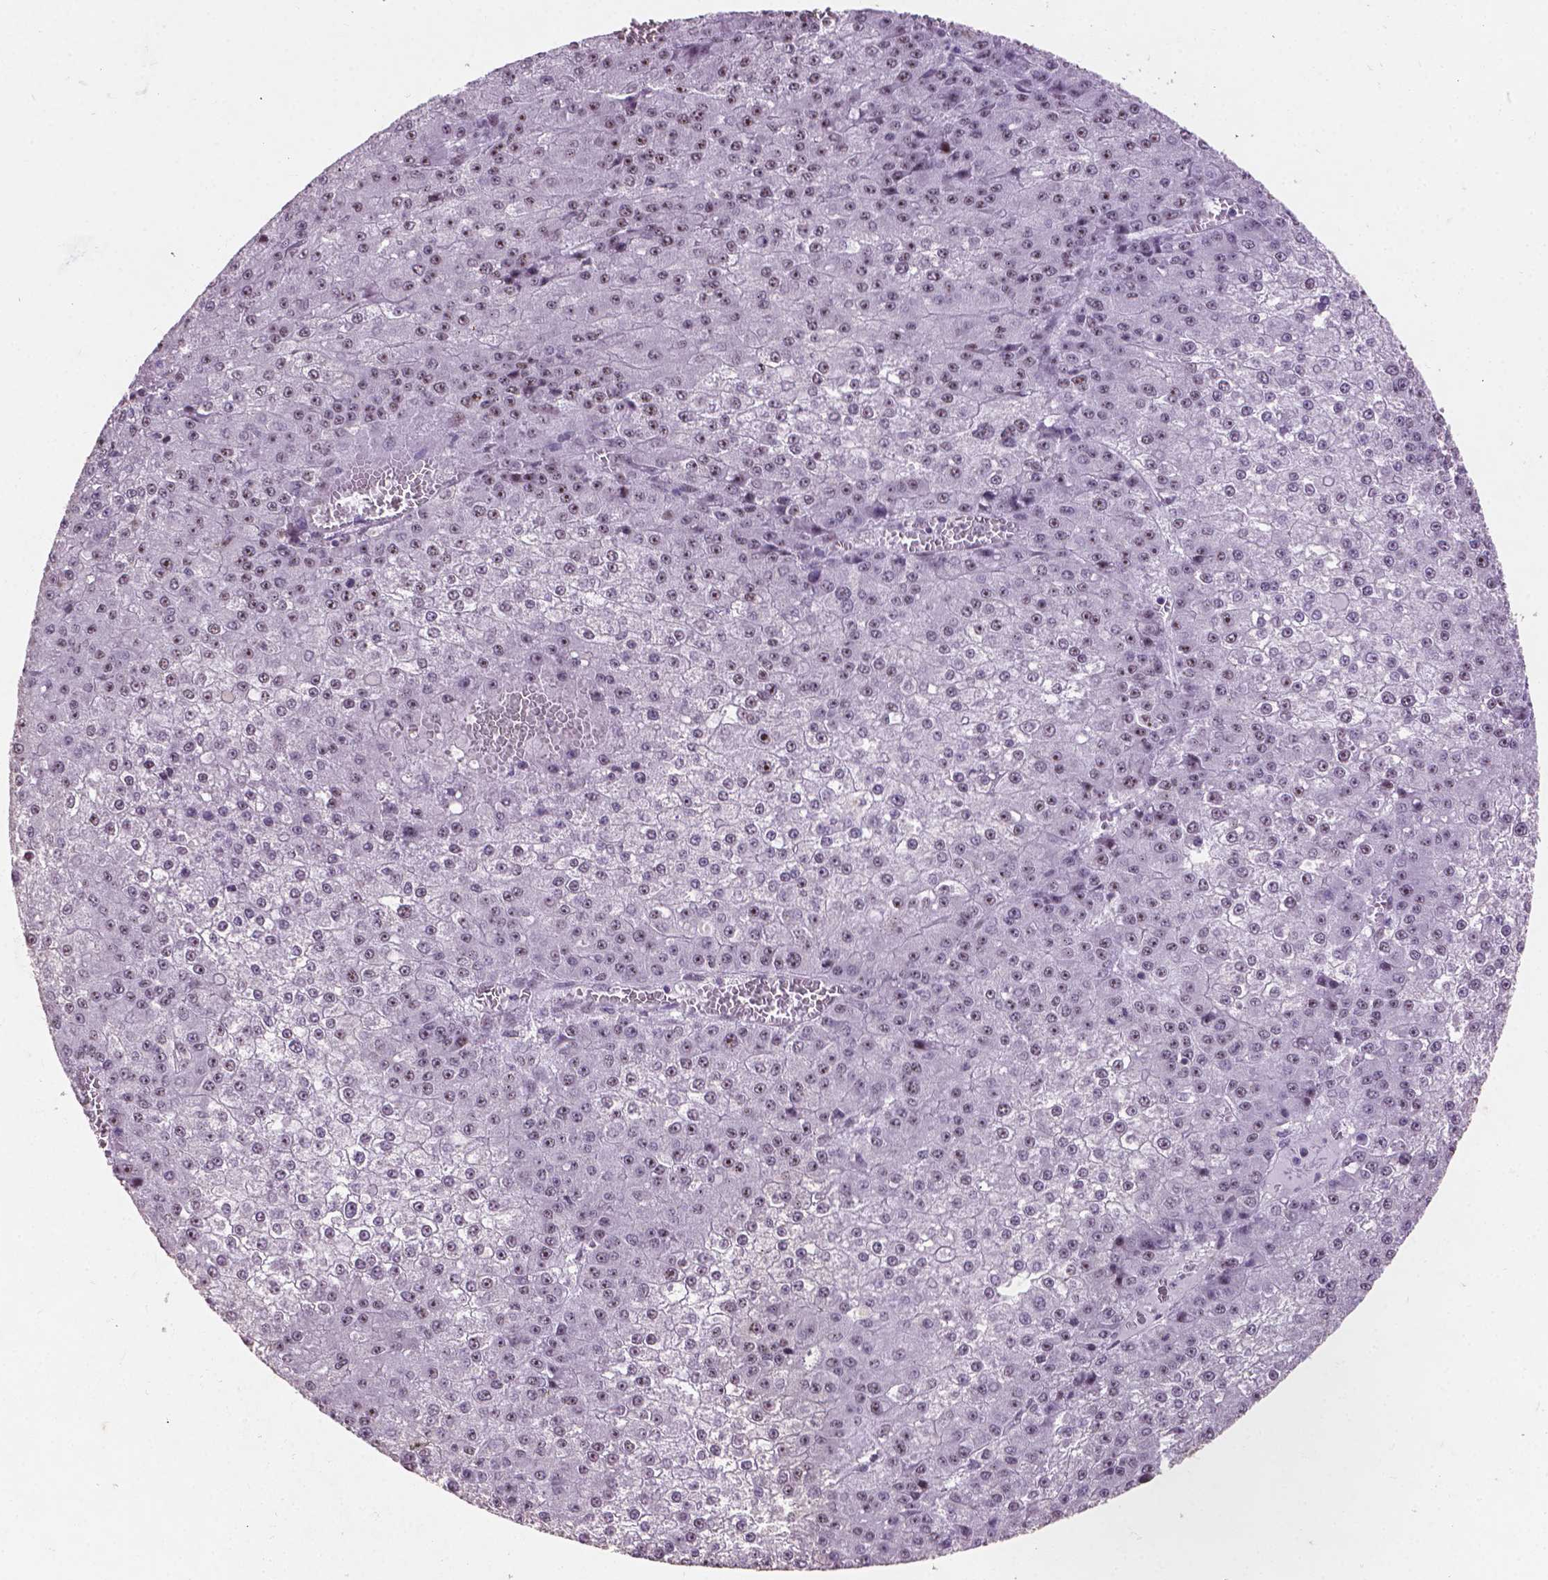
{"staining": {"intensity": "weak", "quantity": "<25%", "location": "nuclear"}, "tissue": "liver cancer", "cell_type": "Tumor cells", "image_type": "cancer", "snomed": [{"axis": "morphology", "description": "Carcinoma, Hepatocellular, NOS"}, {"axis": "topography", "description": "Liver"}], "caption": "A histopathology image of hepatocellular carcinoma (liver) stained for a protein demonstrates no brown staining in tumor cells.", "gene": "COIL", "patient": {"sex": "female", "age": 73}}